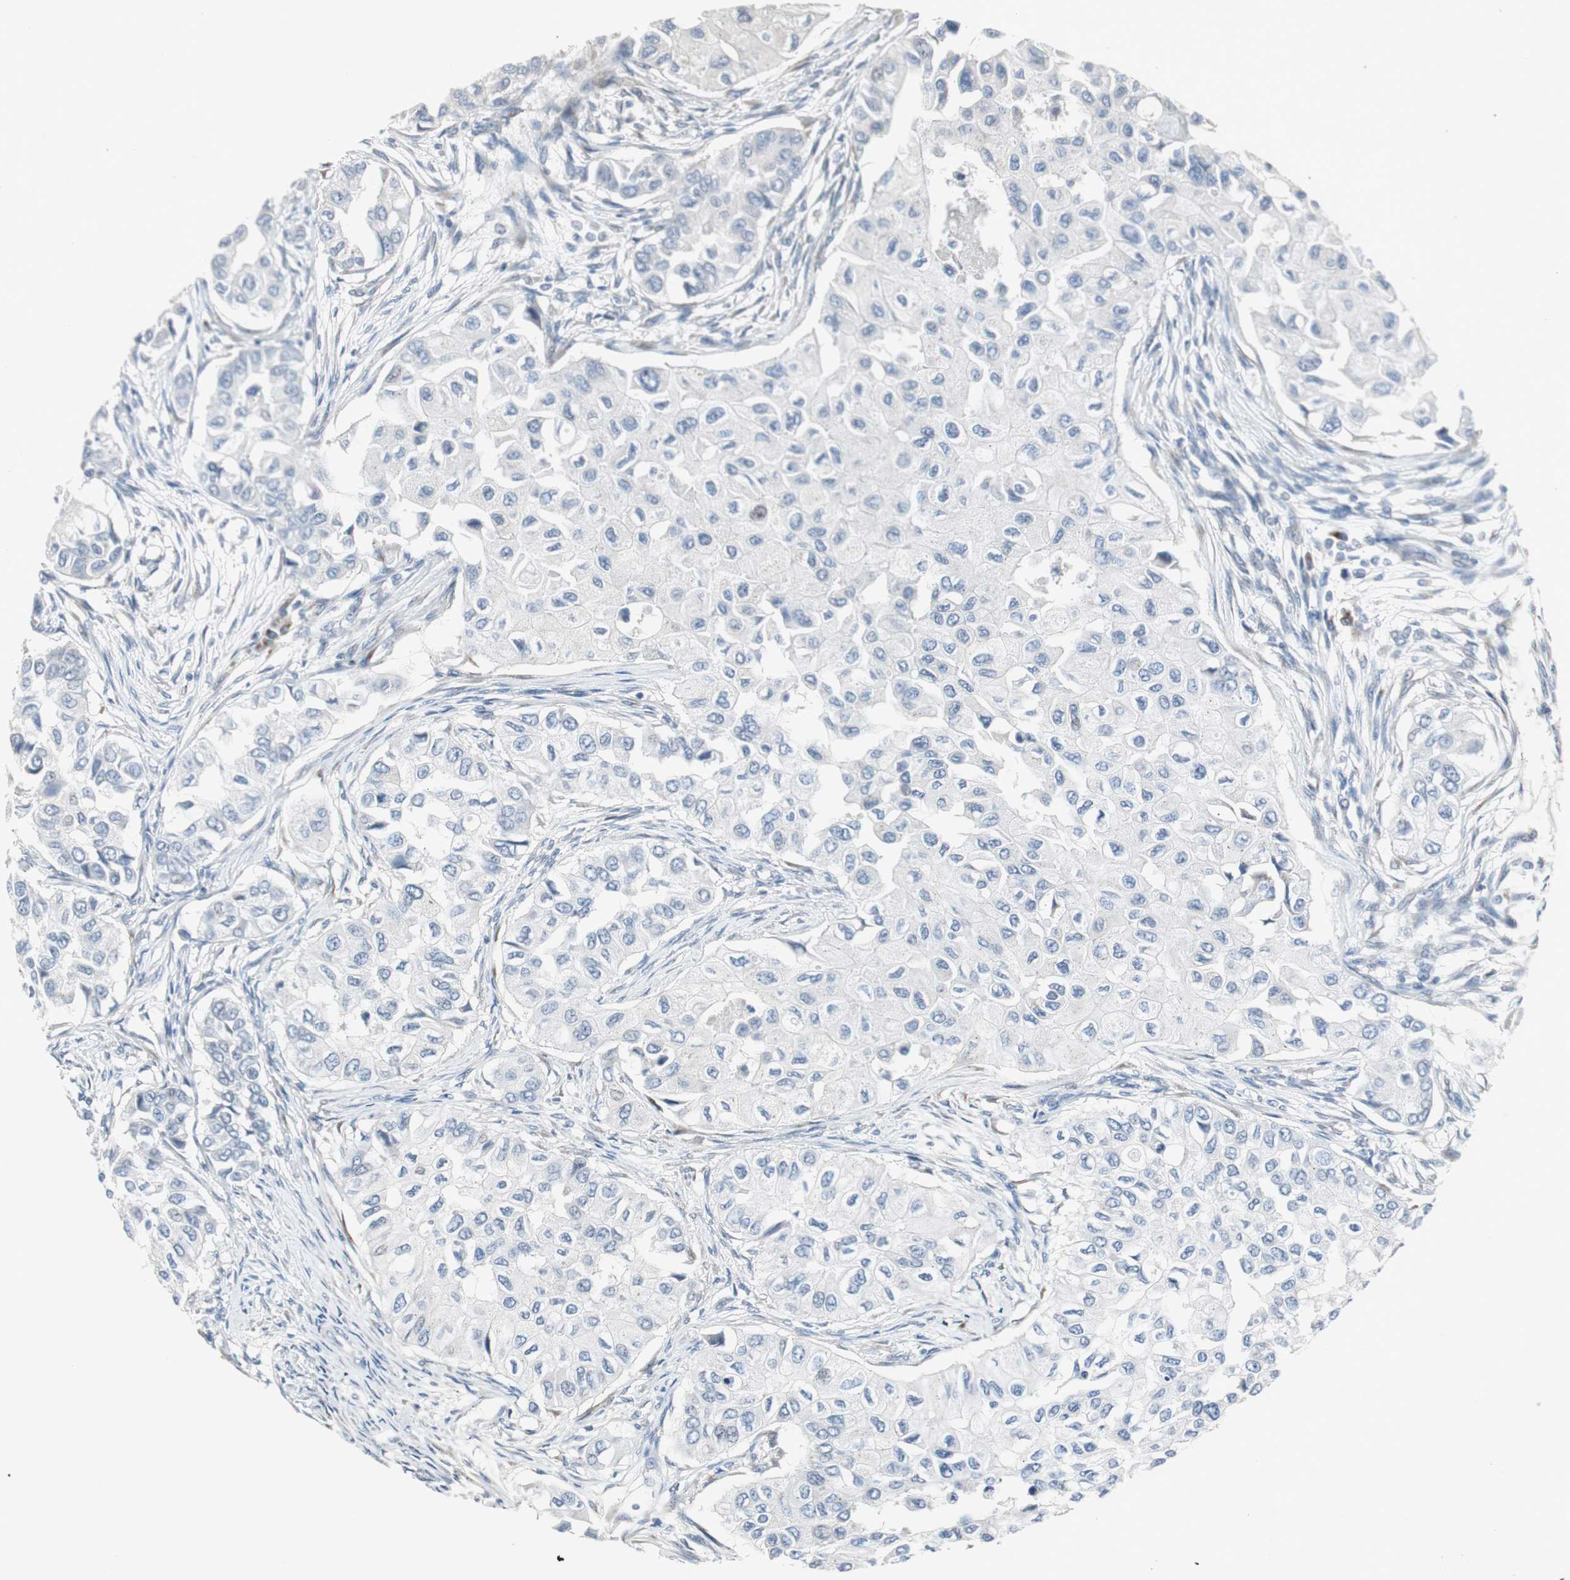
{"staining": {"intensity": "negative", "quantity": "none", "location": "none"}, "tissue": "breast cancer", "cell_type": "Tumor cells", "image_type": "cancer", "snomed": [{"axis": "morphology", "description": "Normal tissue, NOS"}, {"axis": "morphology", "description": "Duct carcinoma"}, {"axis": "topography", "description": "Breast"}], "caption": "This is a image of IHC staining of invasive ductal carcinoma (breast), which shows no expression in tumor cells.", "gene": "SOX30", "patient": {"sex": "female", "age": 49}}